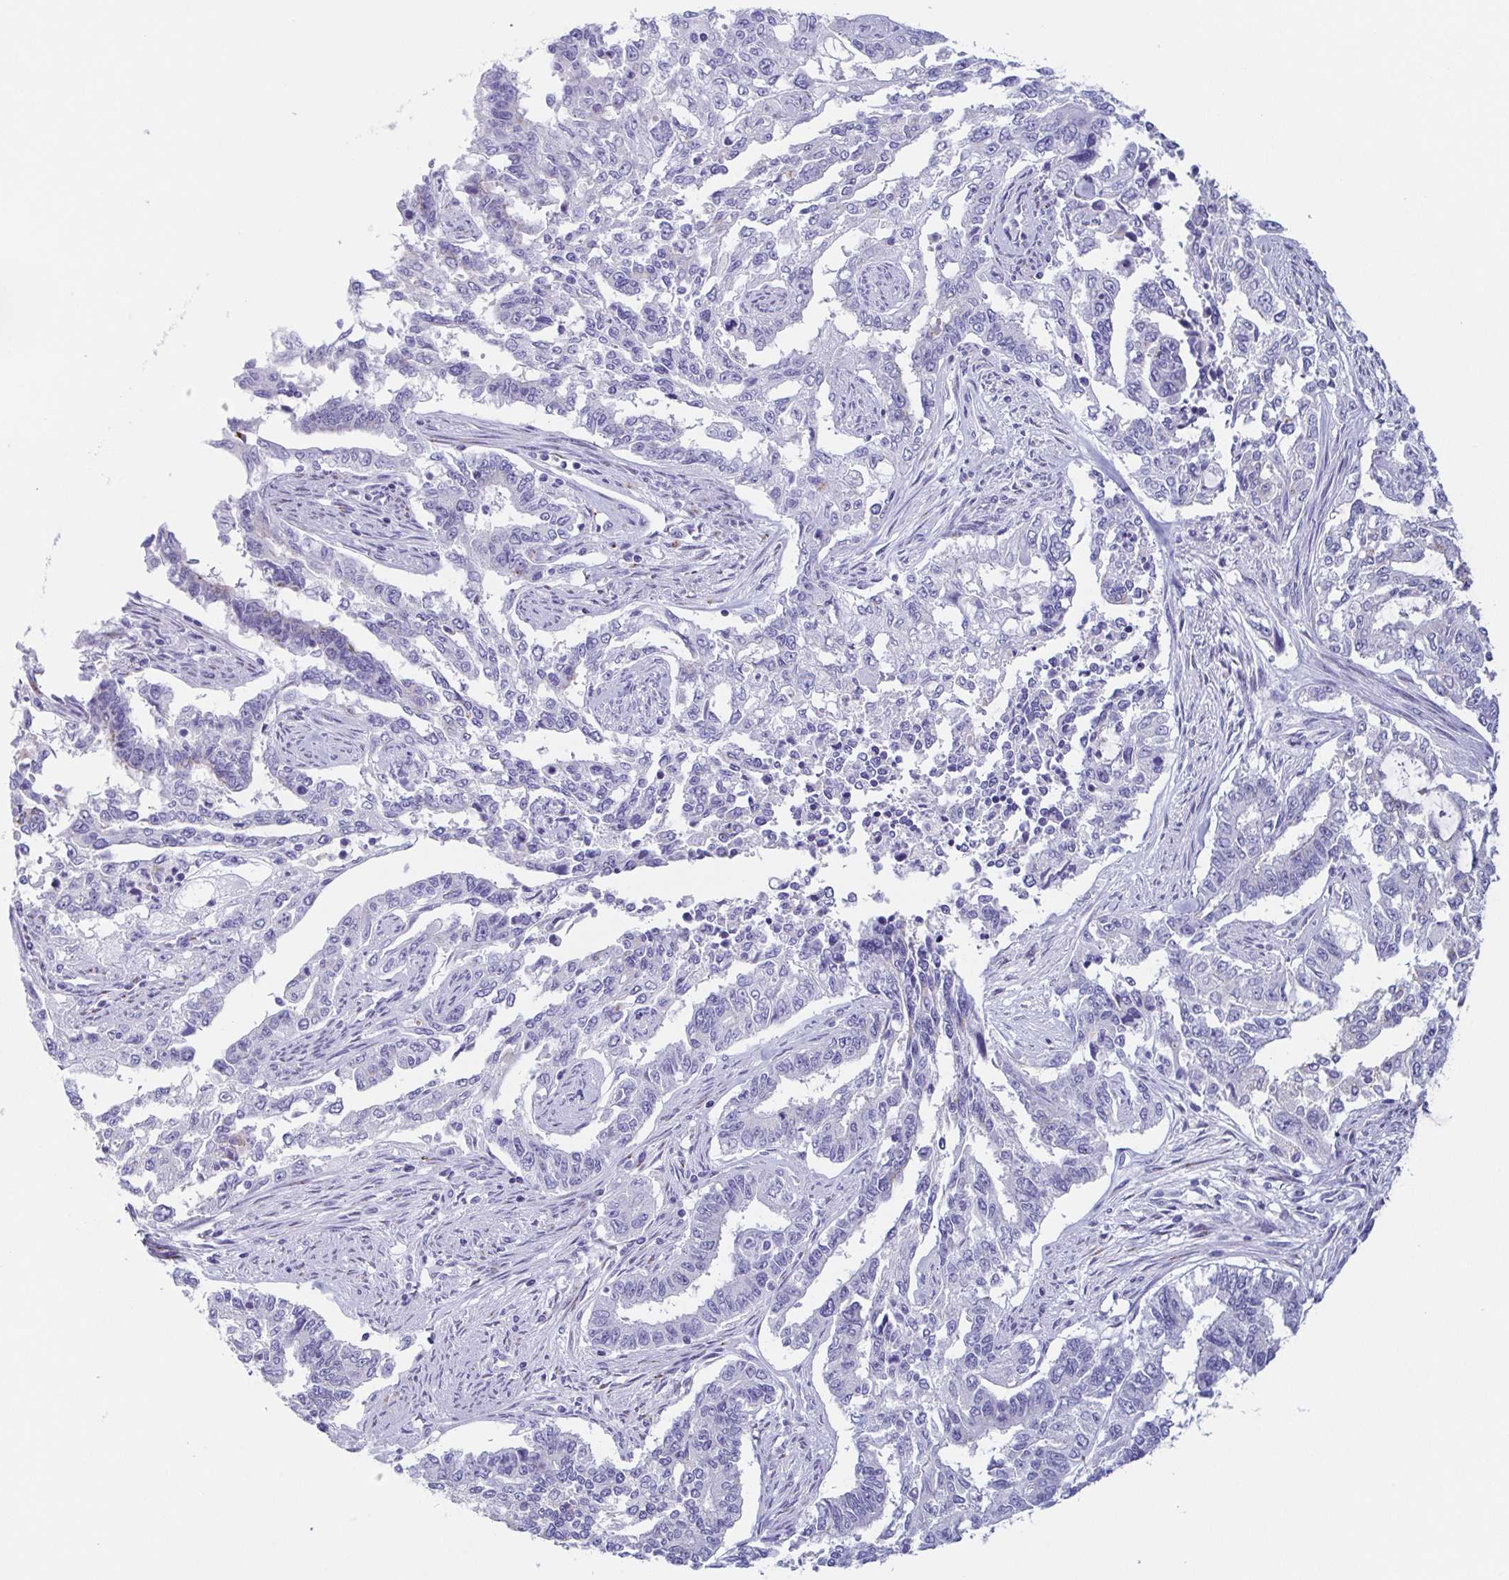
{"staining": {"intensity": "moderate", "quantity": "<25%", "location": "cytoplasmic/membranous"}, "tissue": "endometrial cancer", "cell_type": "Tumor cells", "image_type": "cancer", "snomed": [{"axis": "morphology", "description": "Adenocarcinoma, NOS"}, {"axis": "topography", "description": "Uterus"}], "caption": "Endometrial adenocarcinoma stained with DAB (3,3'-diaminobenzidine) immunohistochemistry (IHC) reveals low levels of moderate cytoplasmic/membranous staining in about <25% of tumor cells.", "gene": "LDLRAD1", "patient": {"sex": "female", "age": 59}}